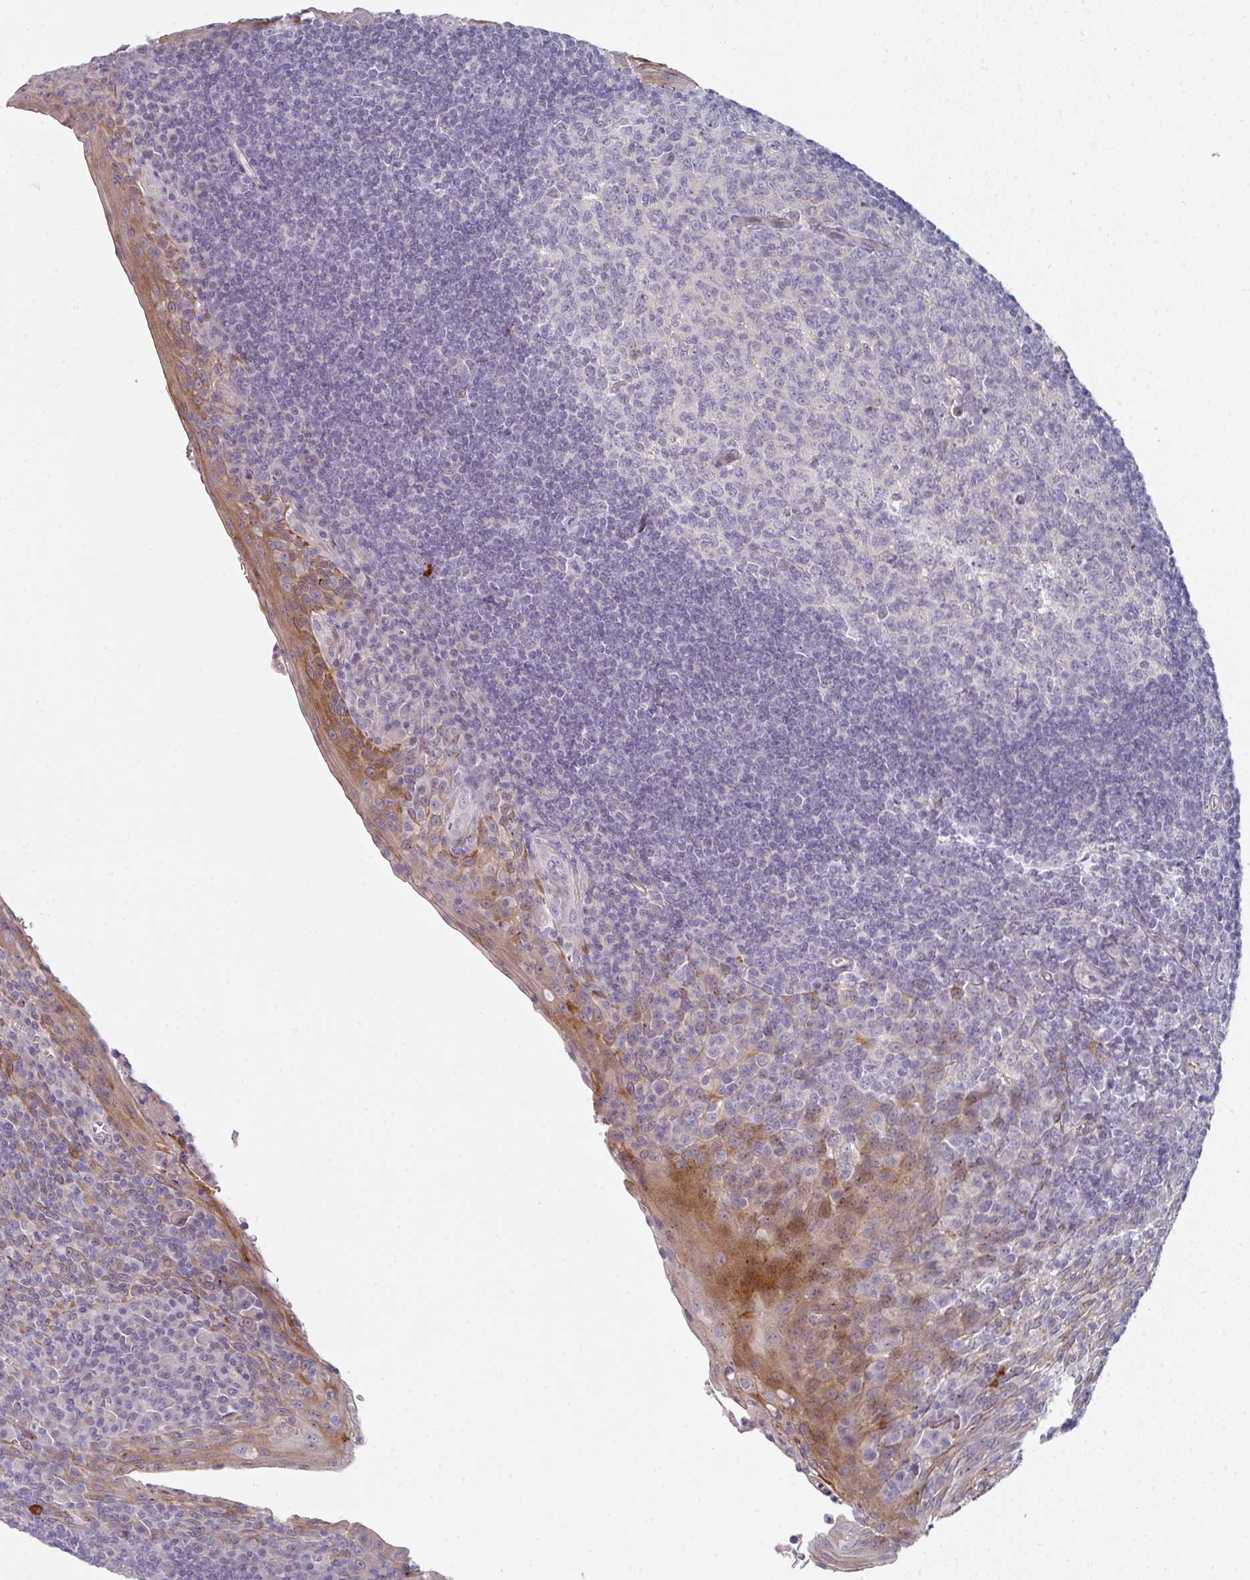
{"staining": {"intensity": "negative", "quantity": "none", "location": "none"}, "tissue": "tonsil", "cell_type": "Germinal center cells", "image_type": "normal", "snomed": [{"axis": "morphology", "description": "Normal tissue, NOS"}, {"axis": "topography", "description": "Tonsil"}], "caption": "The histopathology image shows no significant positivity in germinal center cells of tonsil.", "gene": "WSB2", "patient": {"sex": "male", "age": 27}}